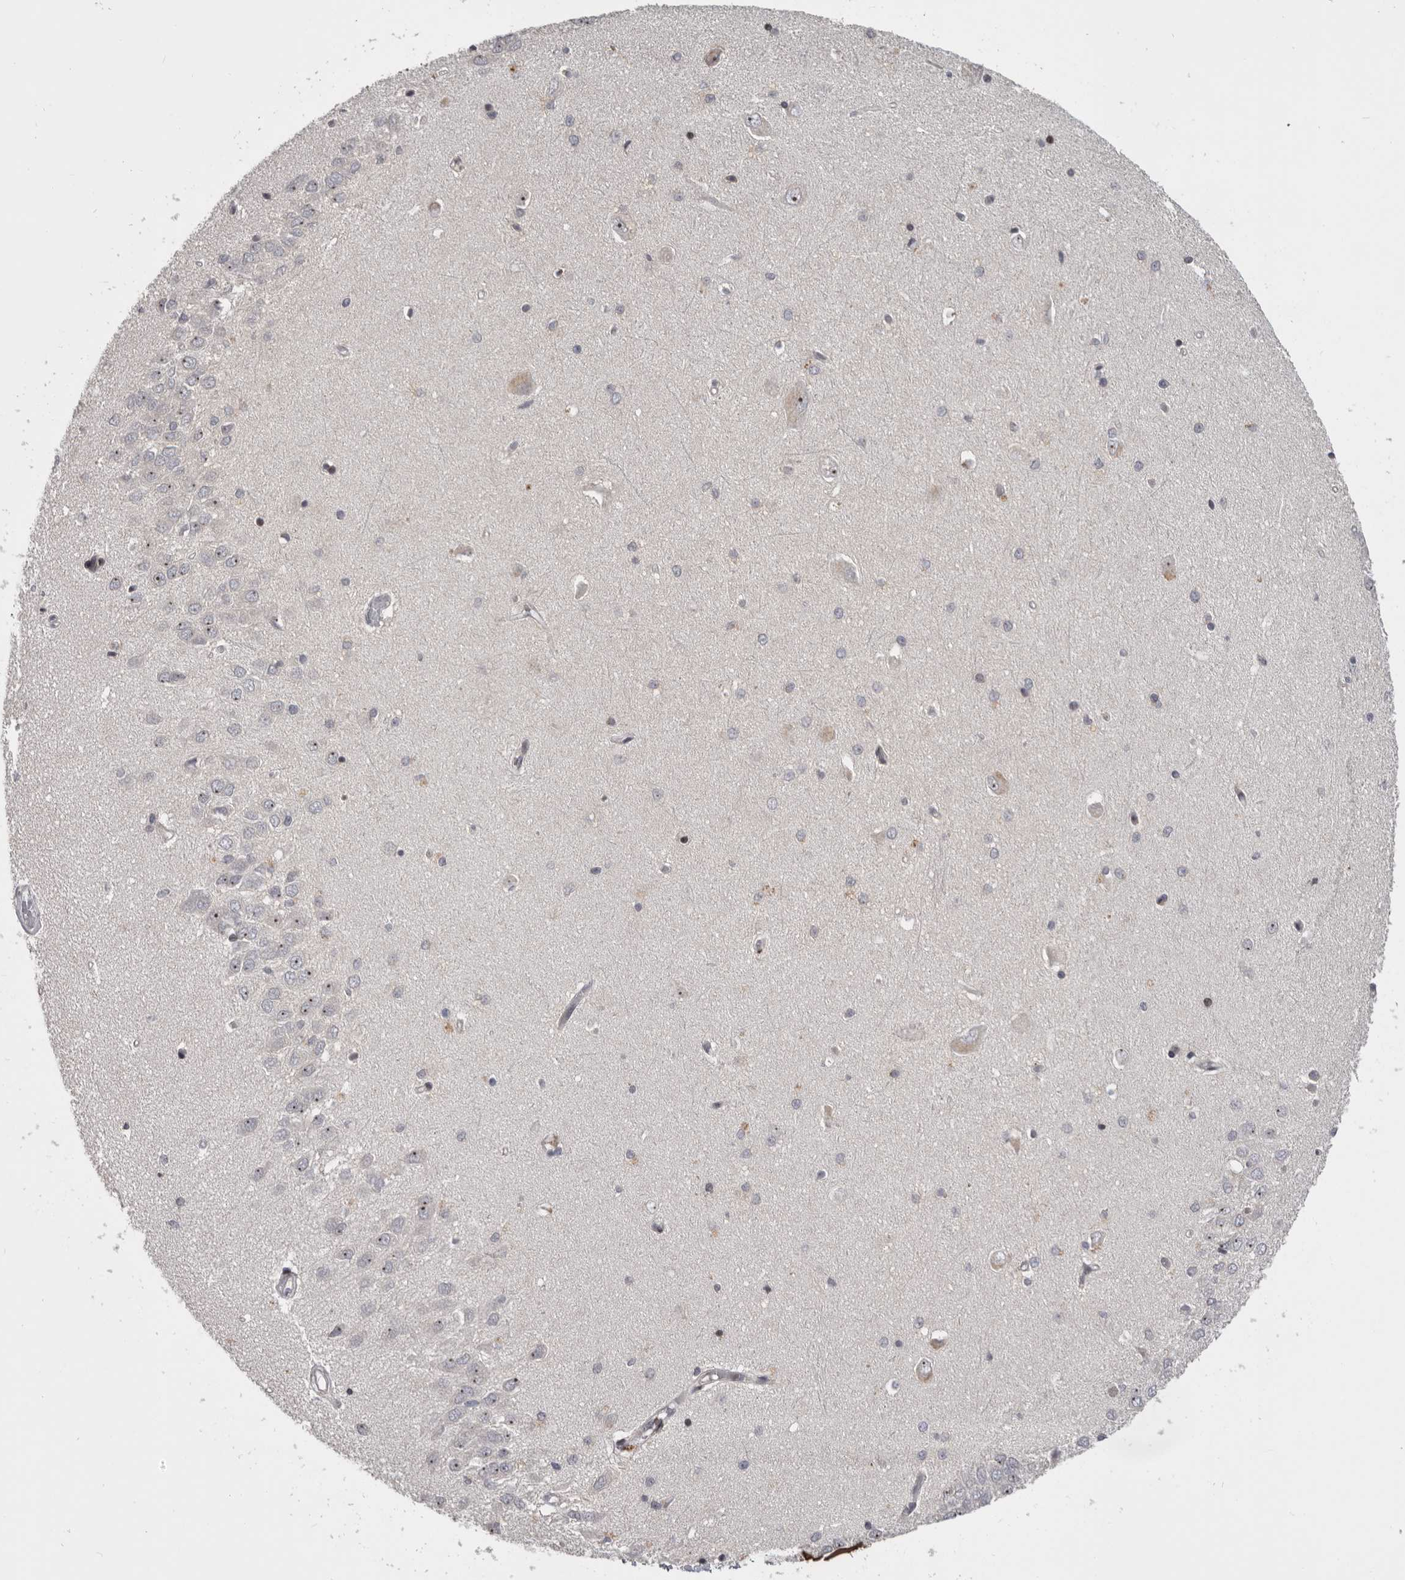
{"staining": {"intensity": "moderate", "quantity": "<25%", "location": "nuclear"}, "tissue": "hippocampus", "cell_type": "Glial cells", "image_type": "normal", "snomed": [{"axis": "morphology", "description": "Normal tissue, NOS"}, {"axis": "topography", "description": "Hippocampus"}], "caption": "High-magnification brightfield microscopy of unremarkable hippocampus stained with DAB (brown) and counterstained with hematoxylin (blue). glial cells exhibit moderate nuclear expression is present in approximately<25% of cells. (DAB IHC with brightfield microscopy, high magnification).", "gene": "AZIN1", "patient": {"sex": "male", "age": 45}}